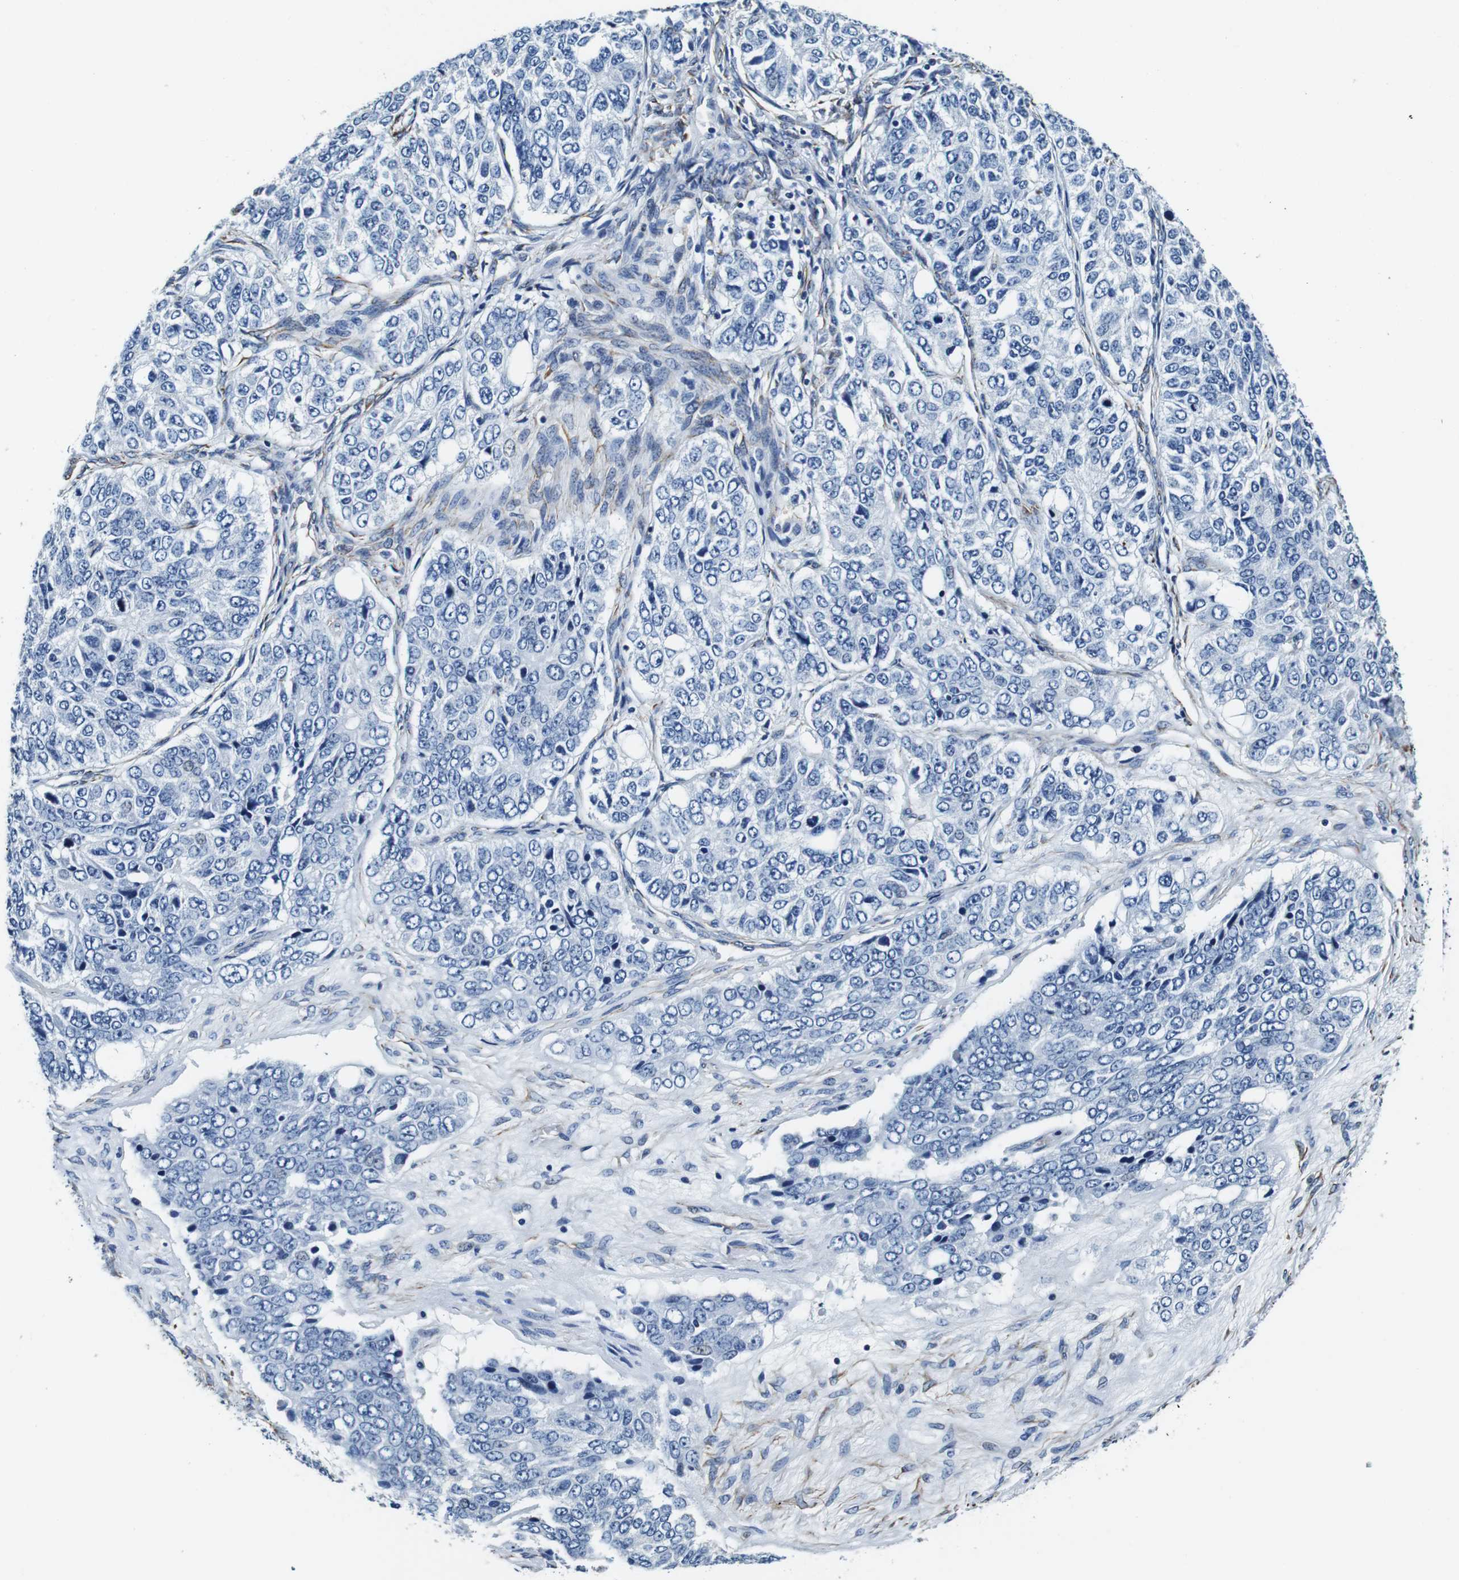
{"staining": {"intensity": "negative", "quantity": "none", "location": "none"}, "tissue": "ovarian cancer", "cell_type": "Tumor cells", "image_type": "cancer", "snomed": [{"axis": "morphology", "description": "Carcinoma, endometroid"}, {"axis": "topography", "description": "Ovary"}], "caption": "There is no significant expression in tumor cells of ovarian cancer (endometroid carcinoma). (Brightfield microscopy of DAB immunohistochemistry at high magnification).", "gene": "GJE1", "patient": {"sex": "female", "age": 51}}